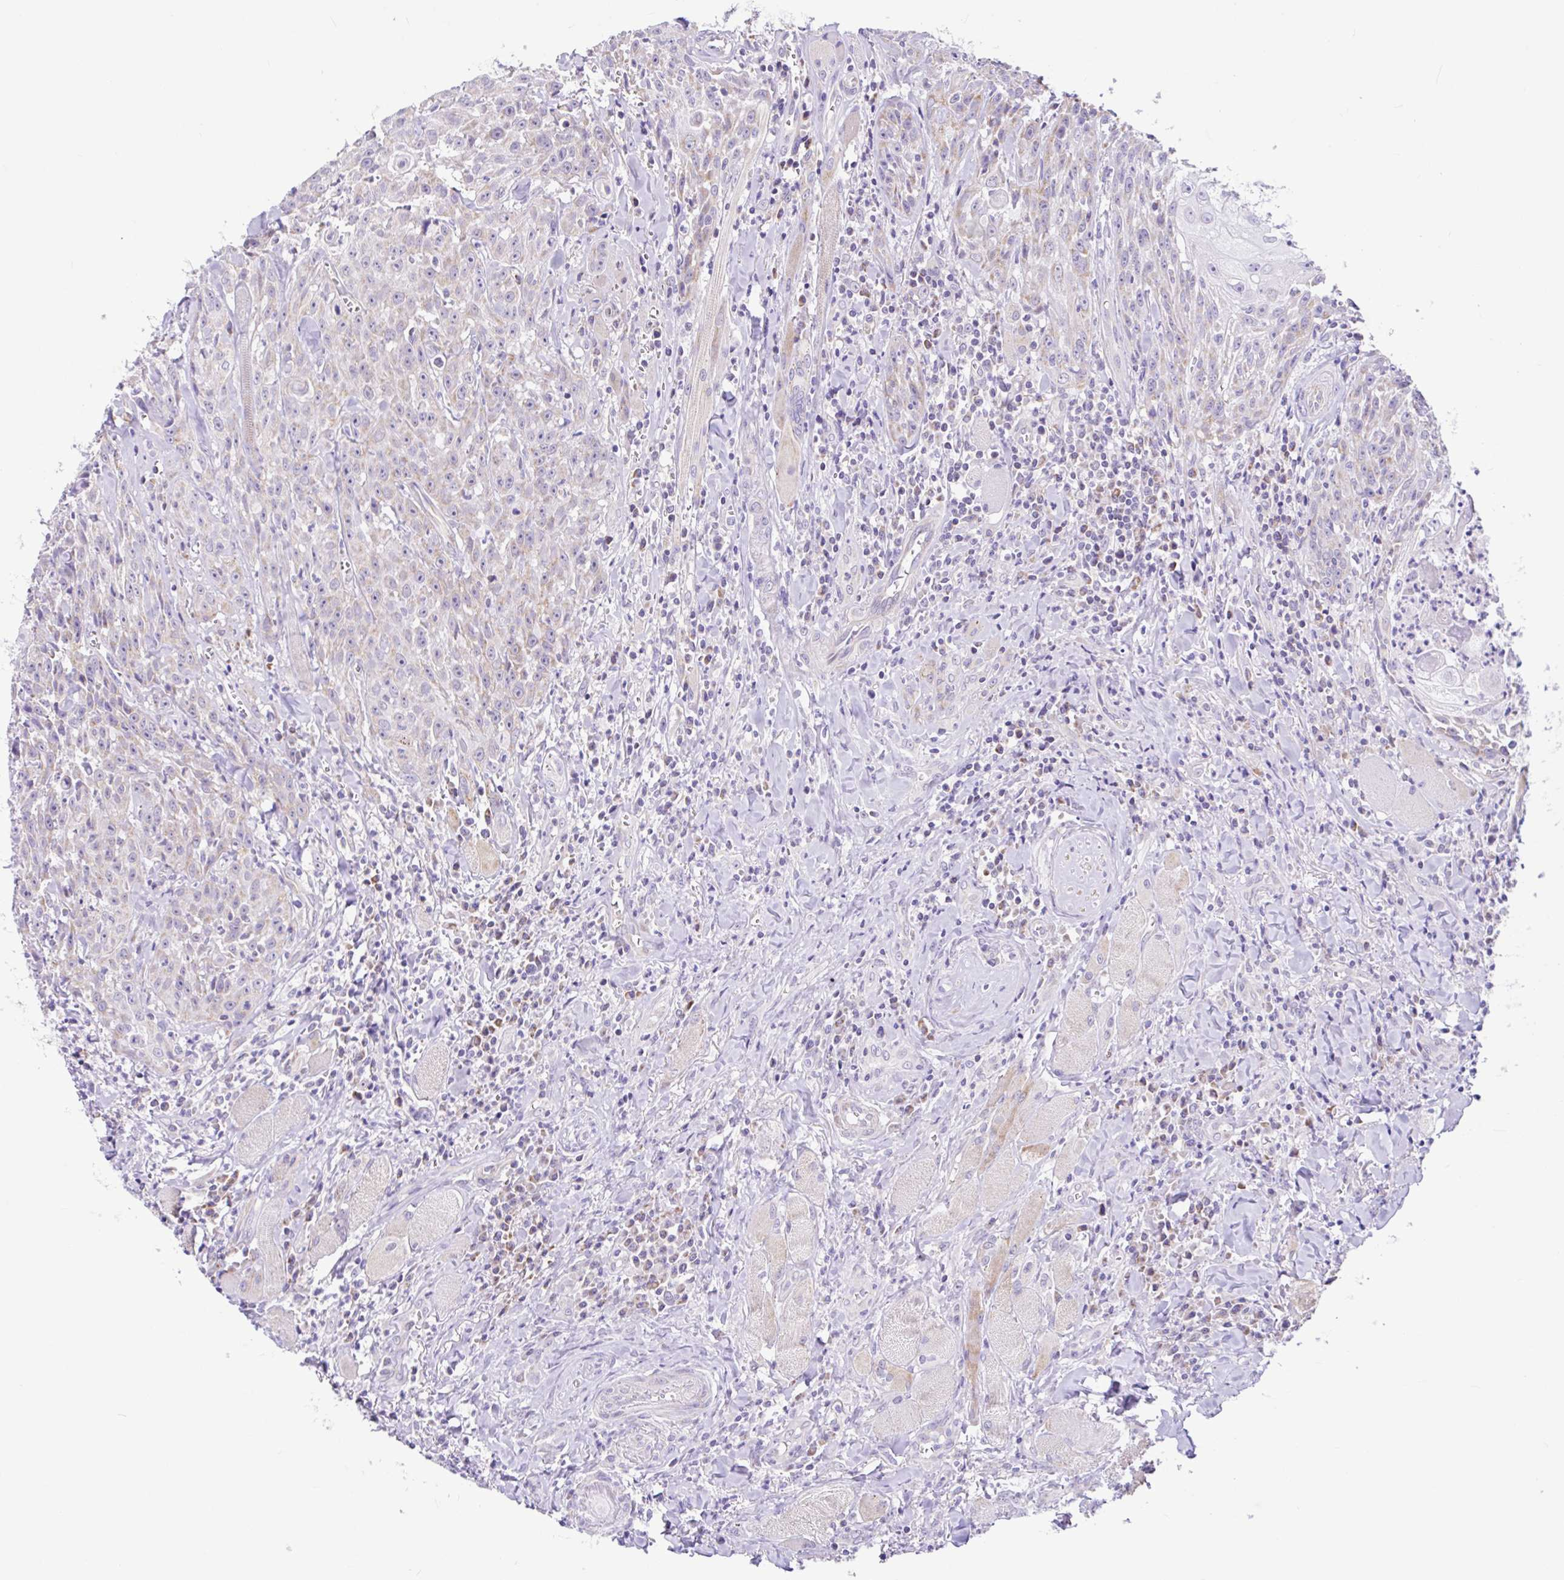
{"staining": {"intensity": "negative", "quantity": "none", "location": "none"}, "tissue": "head and neck cancer", "cell_type": "Tumor cells", "image_type": "cancer", "snomed": [{"axis": "morphology", "description": "Normal tissue, NOS"}, {"axis": "morphology", "description": "Squamous cell carcinoma, NOS"}, {"axis": "topography", "description": "Oral tissue"}, {"axis": "topography", "description": "Head-Neck"}], "caption": "Immunohistochemical staining of human head and neck cancer (squamous cell carcinoma) exhibits no significant positivity in tumor cells.", "gene": "NDUFS2", "patient": {"sex": "female", "age": 70}}